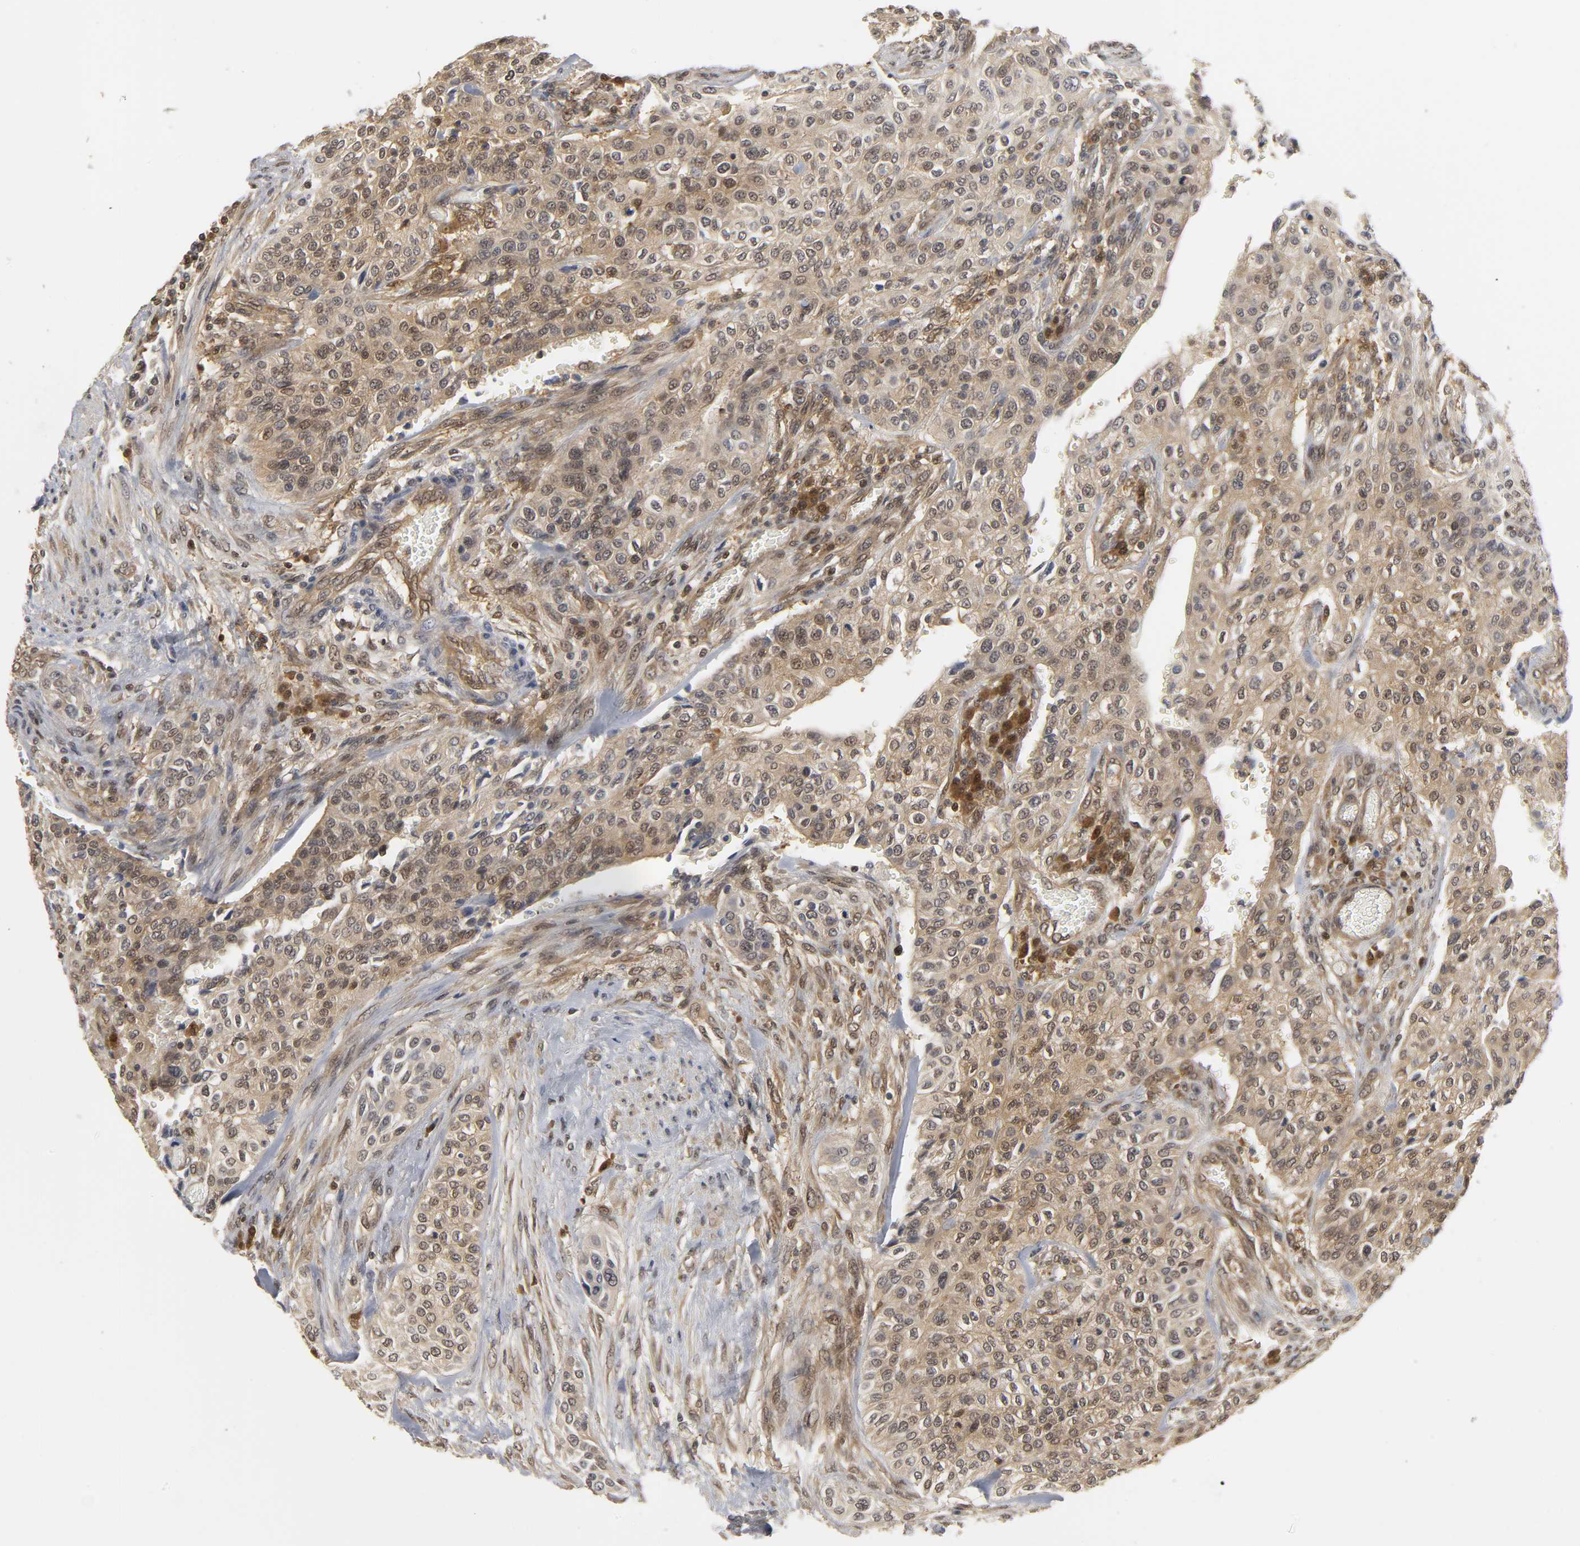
{"staining": {"intensity": "moderate", "quantity": ">75%", "location": "cytoplasmic/membranous"}, "tissue": "urothelial cancer", "cell_type": "Tumor cells", "image_type": "cancer", "snomed": [{"axis": "morphology", "description": "Urothelial carcinoma, High grade"}, {"axis": "topography", "description": "Urinary bladder"}], "caption": "This micrograph shows urothelial carcinoma (high-grade) stained with IHC to label a protein in brown. The cytoplasmic/membranous of tumor cells show moderate positivity for the protein. Nuclei are counter-stained blue.", "gene": "PARK7", "patient": {"sex": "male", "age": 74}}